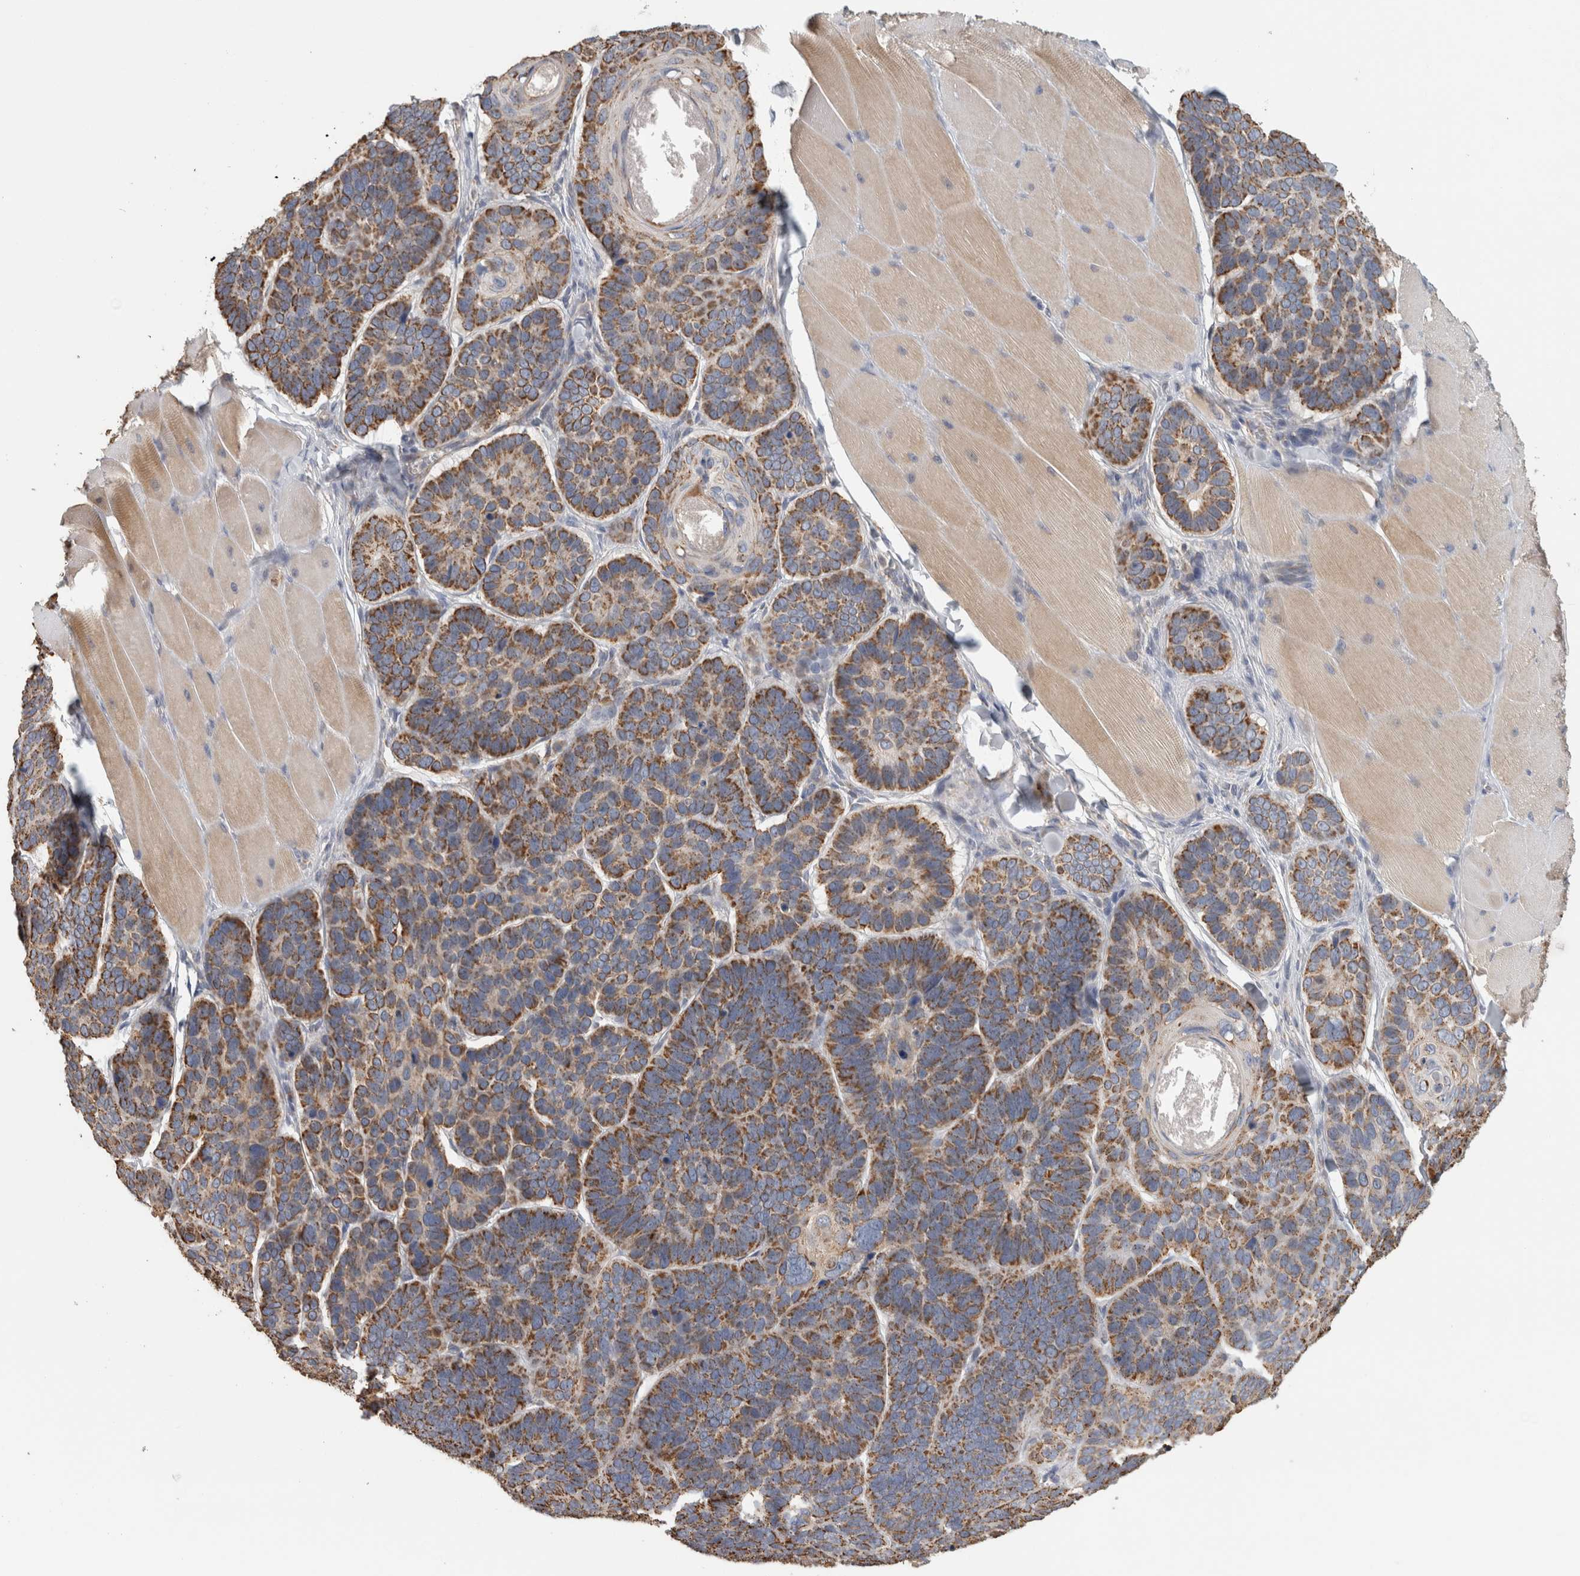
{"staining": {"intensity": "moderate", "quantity": ">75%", "location": "cytoplasmic/membranous"}, "tissue": "skin cancer", "cell_type": "Tumor cells", "image_type": "cancer", "snomed": [{"axis": "morphology", "description": "Basal cell carcinoma"}, {"axis": "topography", "description": "Skin"}], "caption": "Brown immunohistochemical staining in skin cancer (basal cell carcinoma) exhibits moderate cytoplasmic/membranous staining in about >75% of tumor cells.", "gene": "ST8SIA1", "patient": {"sex": "male", "age": 62}}